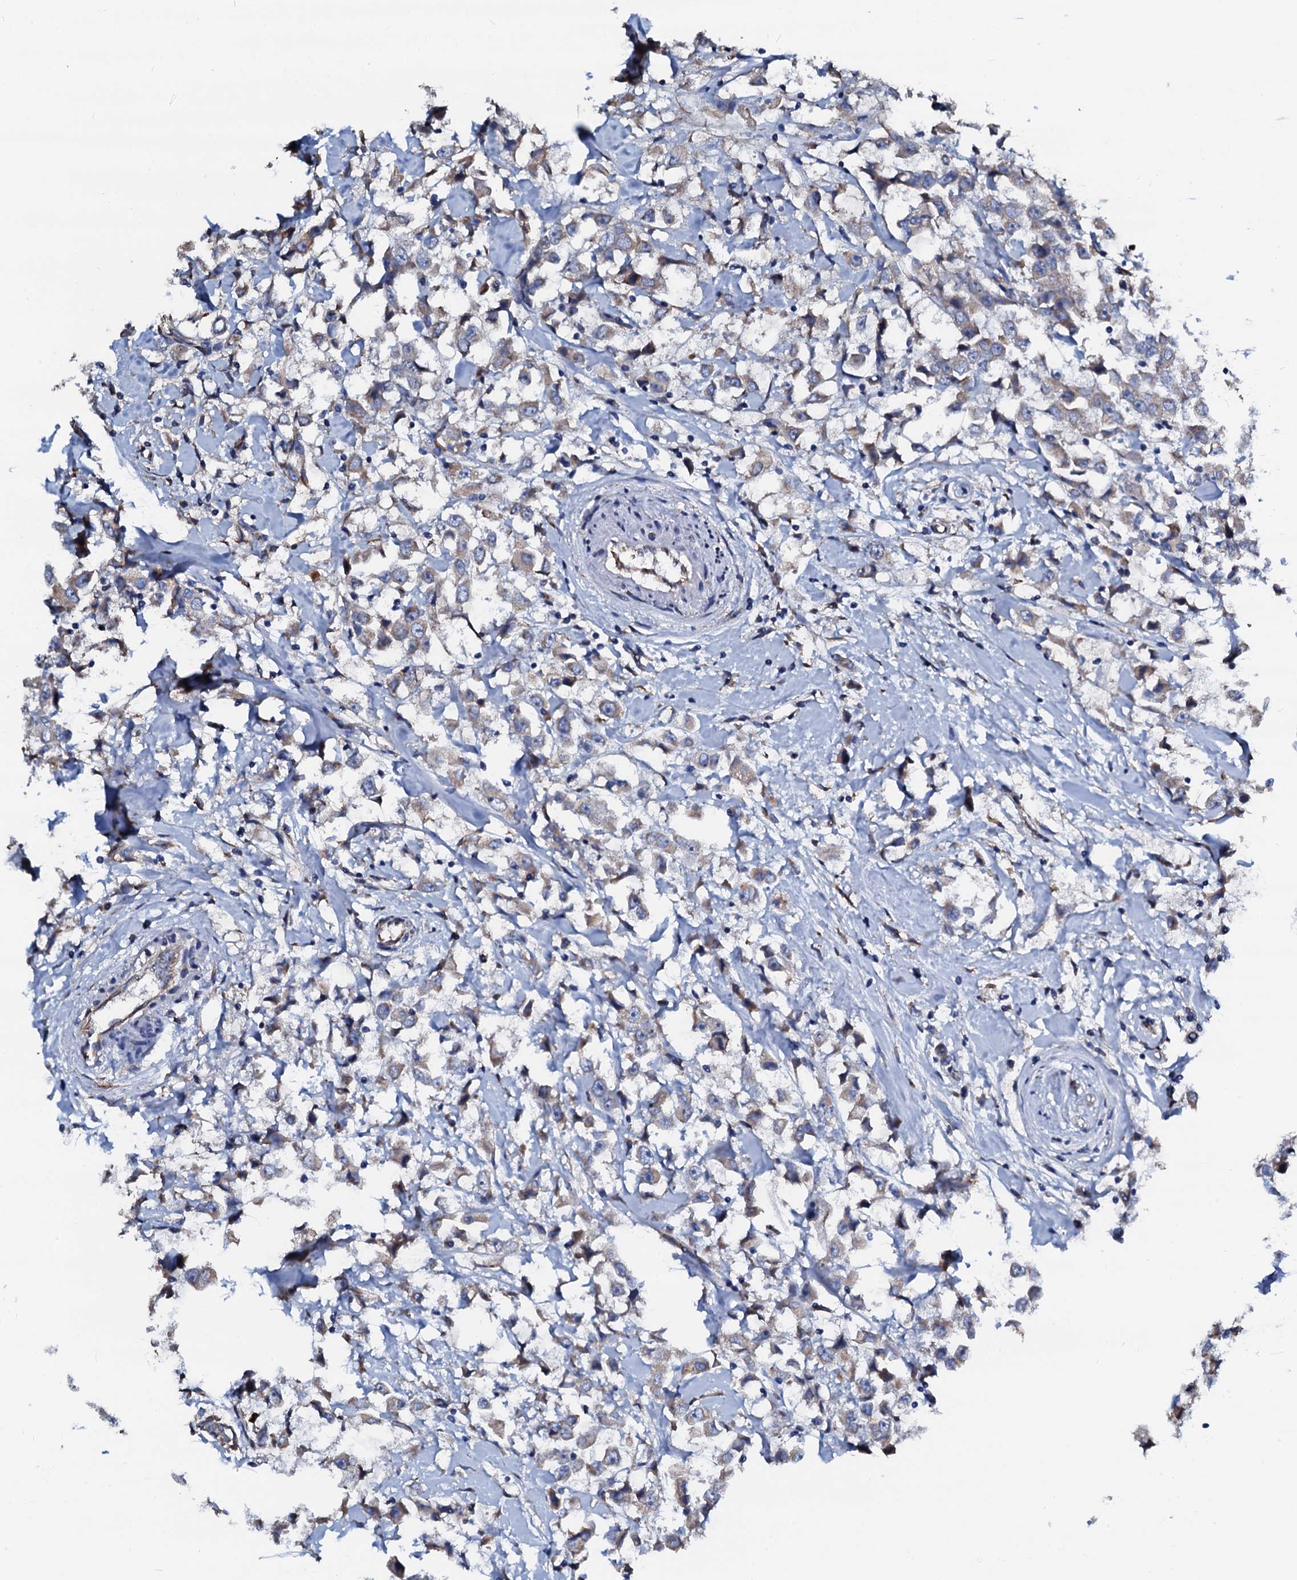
{"staining": {"intensity": "weak", "quantity": ">75%", "location": "cytoplasmic/membranous"}, "tissue": "breast cancer", "cell_type": "Tumor cells", "image_type": "cancer", "snomed": [{"axis": "morphology", "description": "Duct carcinoma"}, {"axis": "topography", "description": "Breast"}], "caption": "Breast cancer stained with a brown dye reveals weak cytoplasmic/membranous positive staining in approximately >75% of tumor cells.", "gene": "AKAP3", "patient": {"sex": "female", "age": 61}}